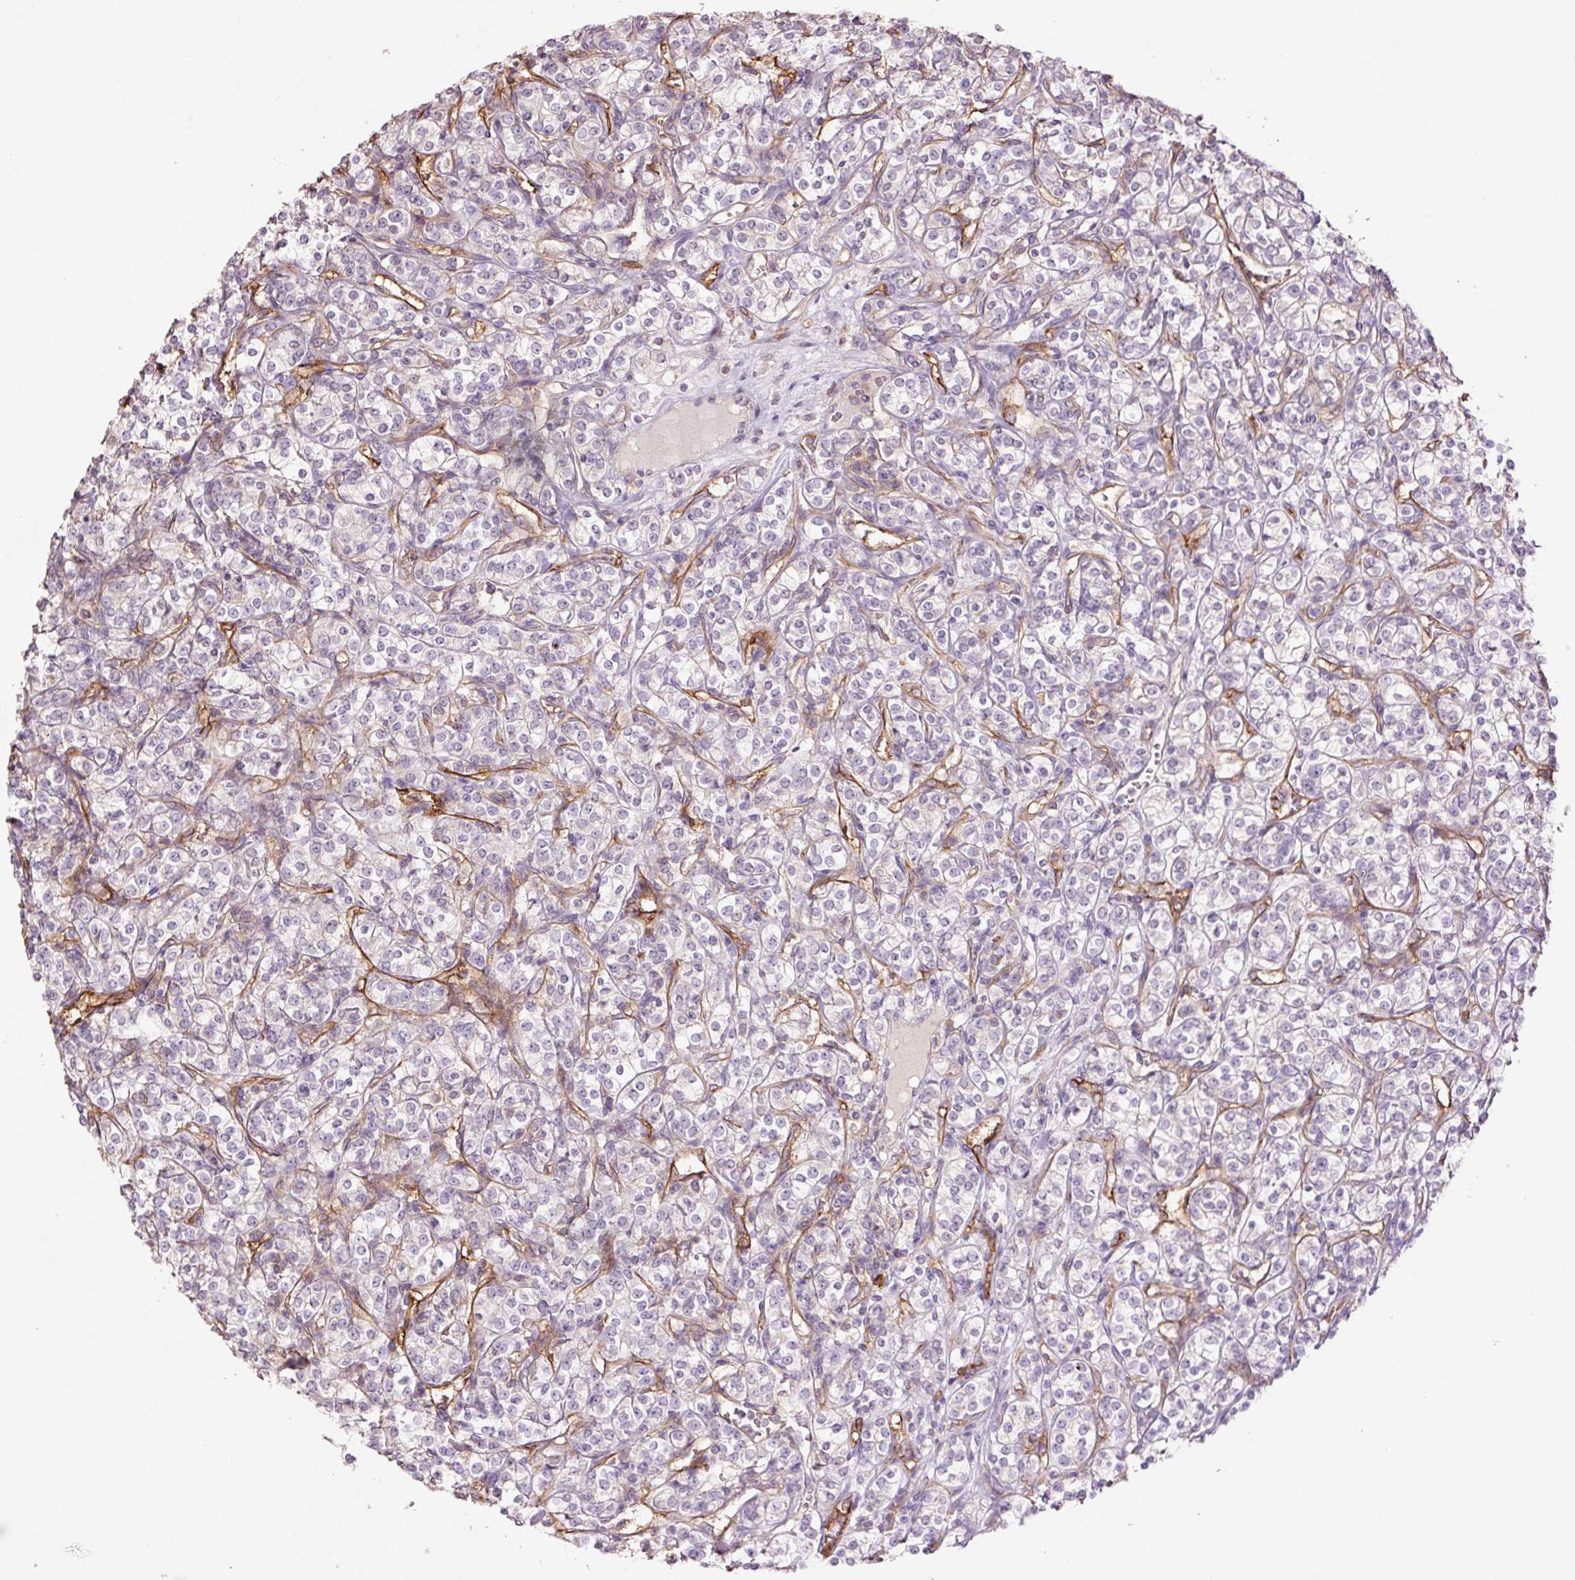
{"staining": {"intensity": "negative", "quantity": "none", "location": "none"}, "tissue": "renal cancer", "cell_type": "Tumor cells", "image_type": "cancer", "snomed": [{"axis": "morphology", "description": "Adenocarcinoma, NOS"}, {"axis": "topography", "description": "Kidney"}], "caption": "This is a photomicrograph of immunohistochemistry staining of renal cancer (adenocarcinoma), which shows no expression in tumor cells. Nuclei are stained in blue.", "gene": "SLC1A4", "patient": {"sex": "male", "age": 77}}